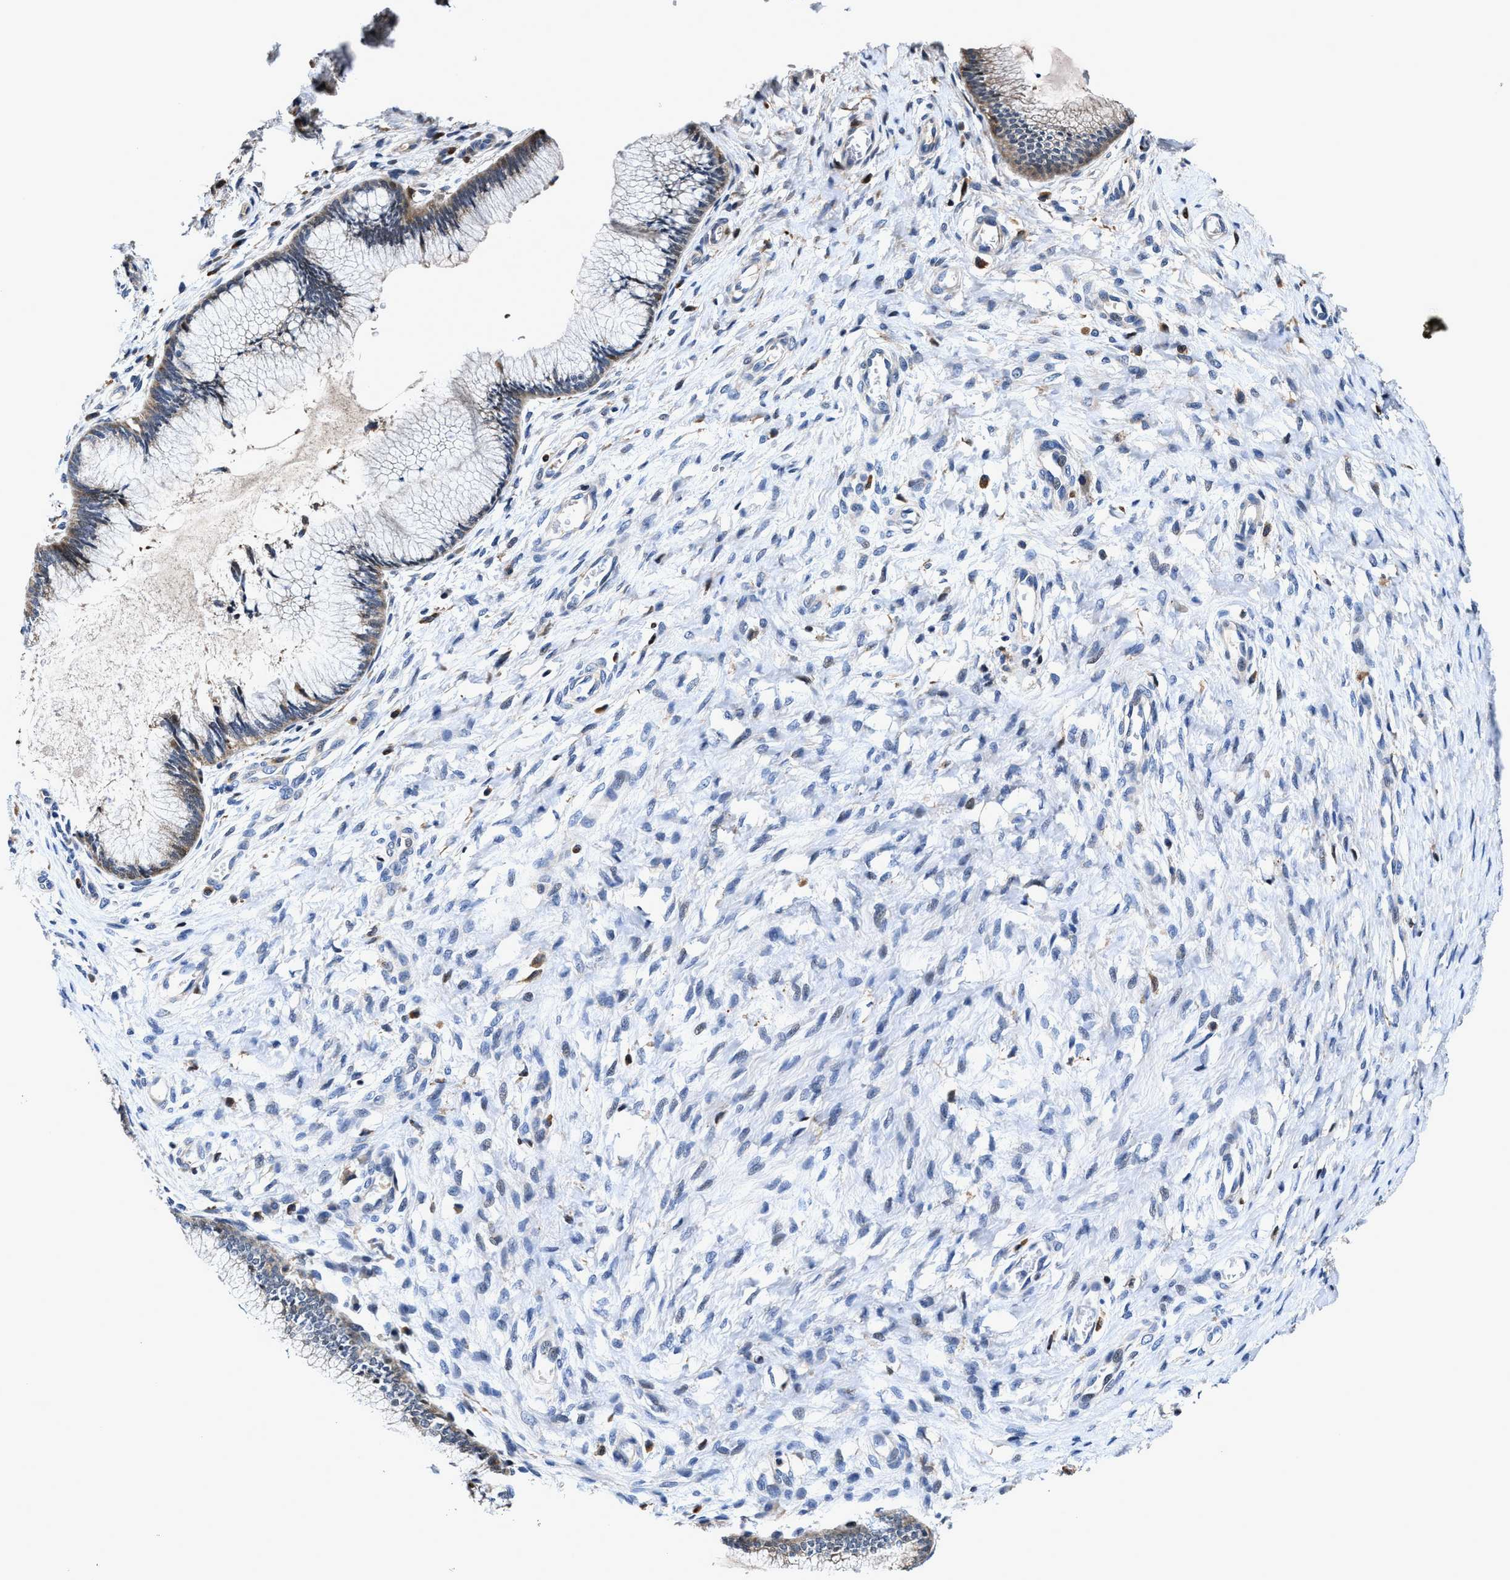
{"staining": {"intensity": "moderate", "quantity": "25%-75%", "location": "cytoplasmic/membranous"}, "tissue": "cervix", "cell_type": "Glandular cells", "image_type": "normal", "snomed": [{"axis": "morphology", "description": "Normal tissue, NOS"}, {"axis": "topography", "description": "Cervix"}], "caption": "Protein analysis of unremarkable cervix demonstrates moderate cytoplasmic/membranous positivity in about 25%-75% of glandular cells. The staining was performed using DAB (3,3'-diaminobenzidine) to visualize the protein expression in brown, while the nuclei were stained in blue with hematoxylin (Magnification: 20x).", "gene": "RGS10", "patient": {"sex": "female", "age": 55}}